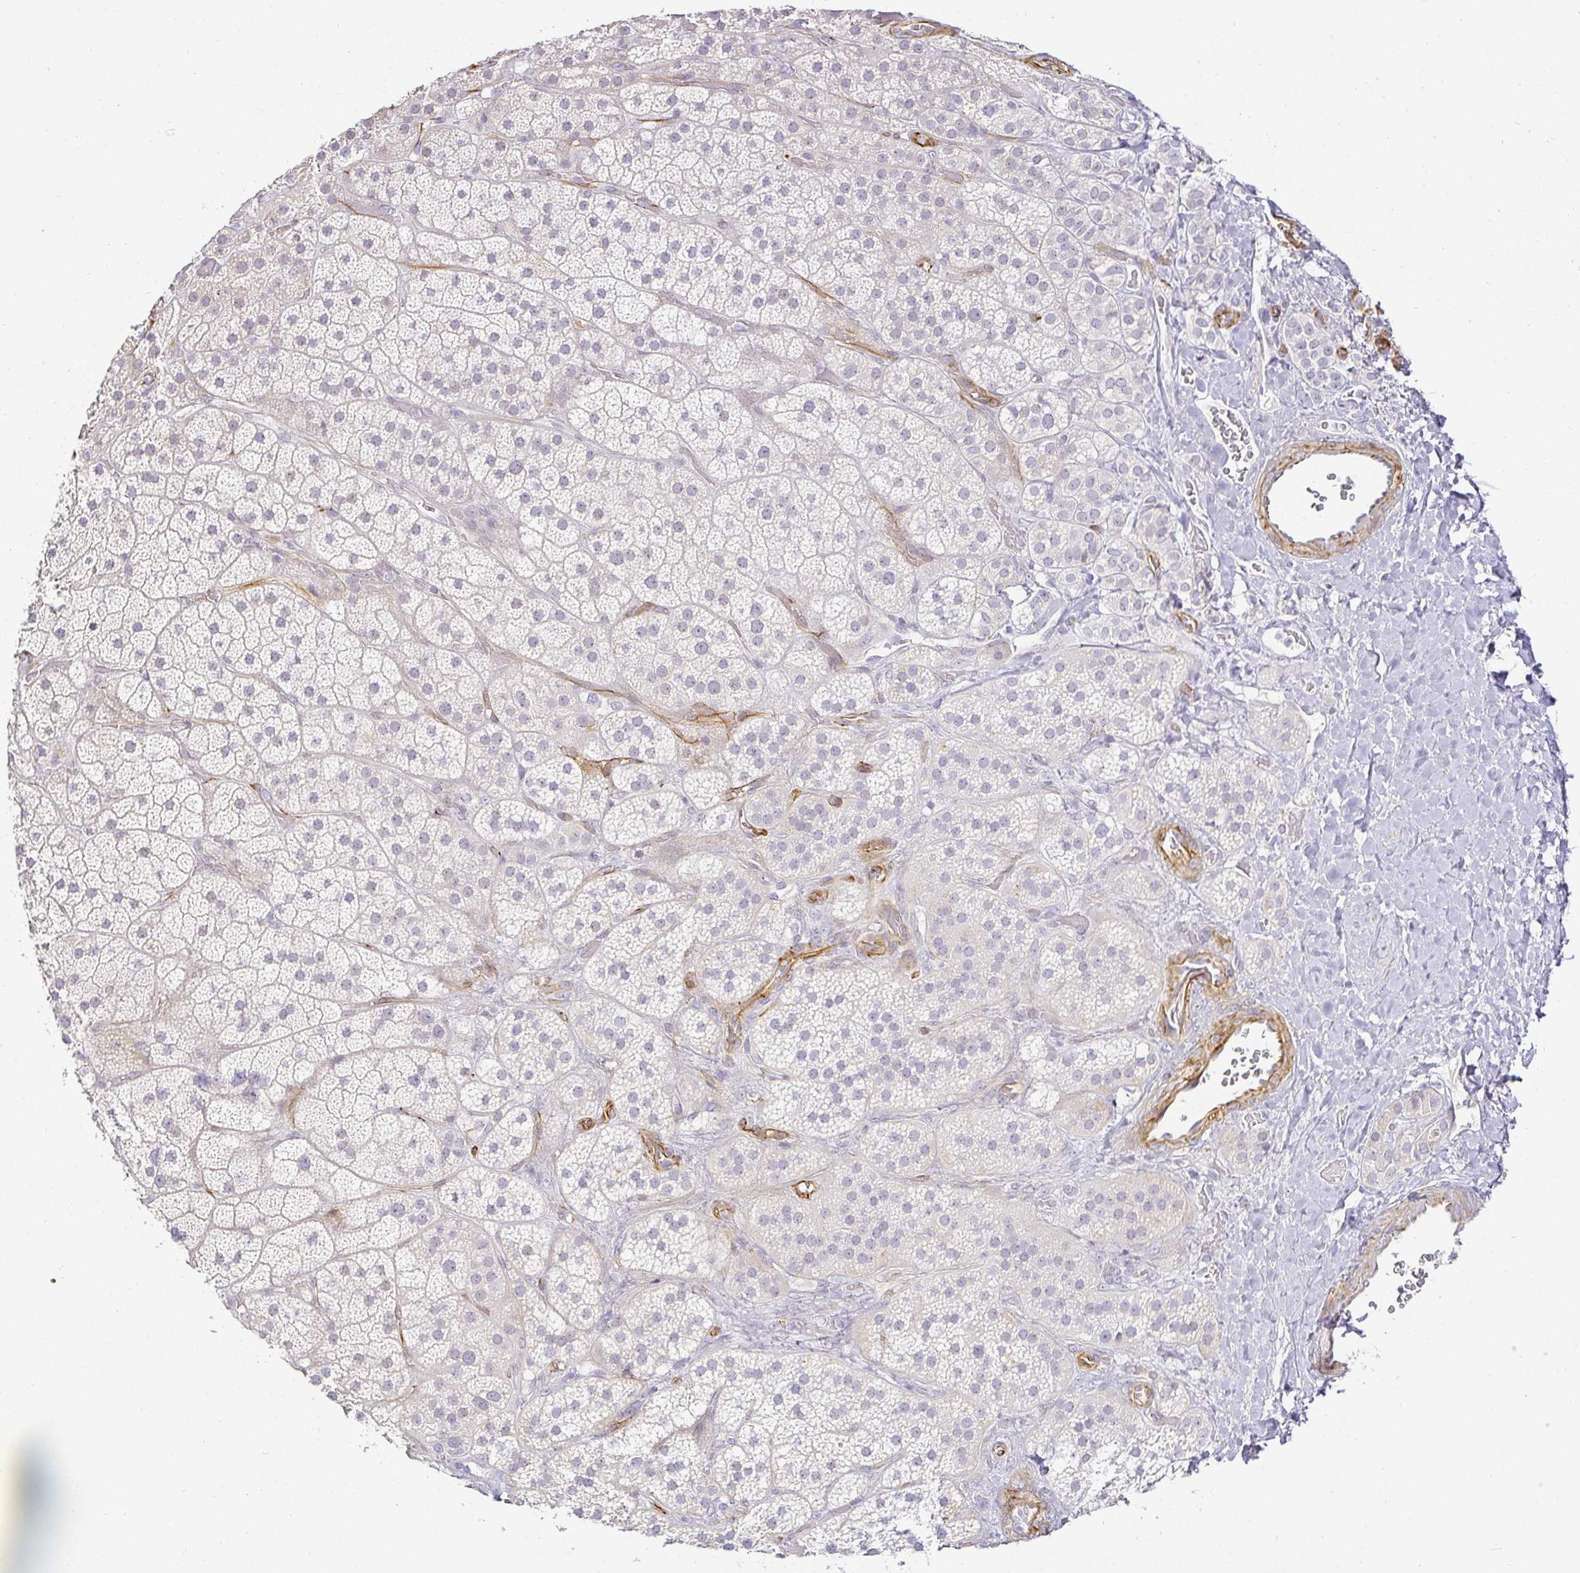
{"staining": {"intensity": "weak", "quantity": "<25%", "location": "cytoplasmic/membranous"}, "tissue": "adrenal gland", "cell_type": "Glandular cells", "image_type": "normal", "snomed": [{"axis": "morphology", "description": "Normal tissue, NOS"}, {"axis": "topography", "description": "Adrenal gland"}], "caption": "Glandular cells are negative for brown protein staining in normal adrenal gland. (DAB IHC visualized using brightfield microscopy, high magnification).", "gene": "ACAN", "patient": {"sex": "male", "age": 57}}